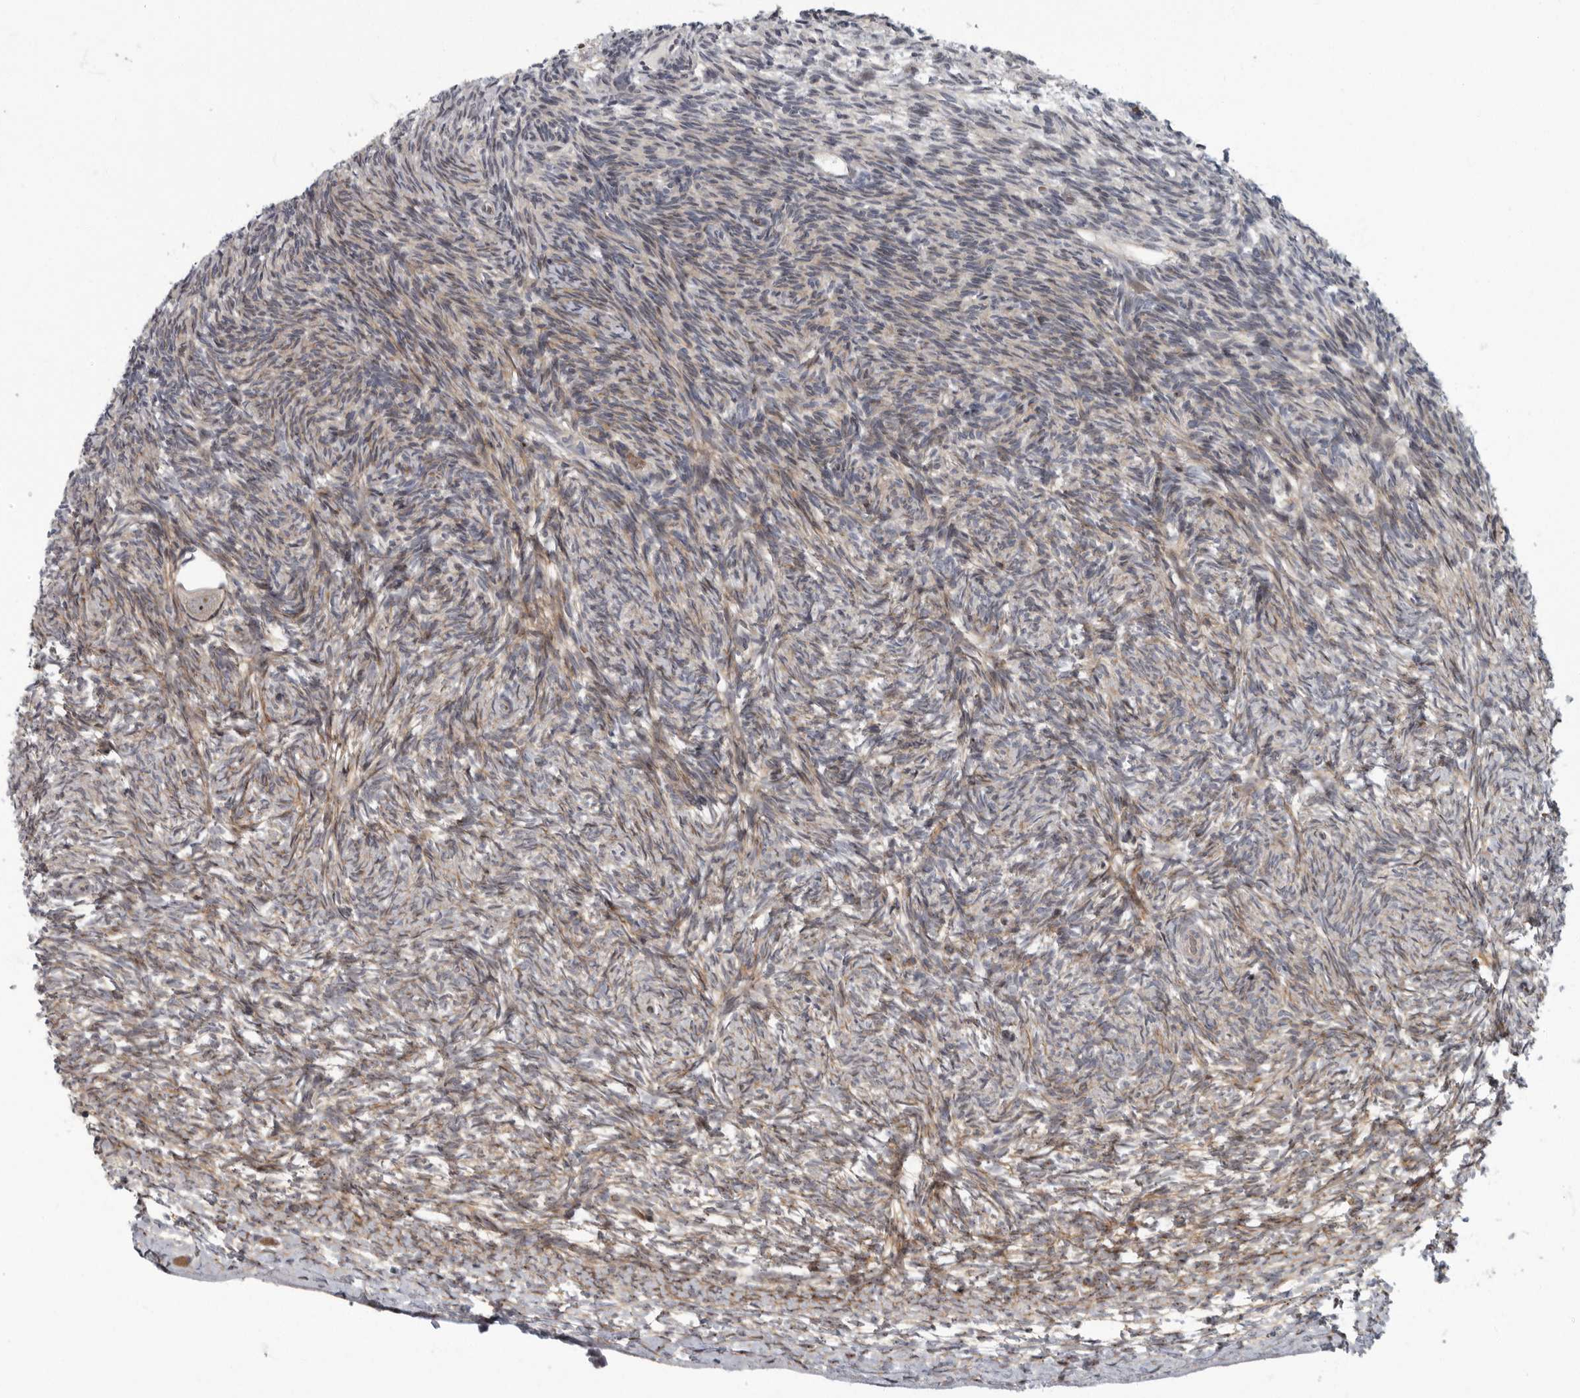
{"staining": {"intensity": "negative", "quantity": "none", "location": "none"}, "tissue": "ovary", "cell_type": "Follicle cells", "image_type": "normal", "snomed": [{"axis": "morphology", "description": "Normal tissue, NOS"}, {"axis": "topography", "description": "Ovary"}], "caption": "This is an immunohistochemistry photomicrograph of unremarkable human ovary. There is no staining in follicle cells.", "gene": "PDCD11", "patient": {"sex": "female", "age": 34}}